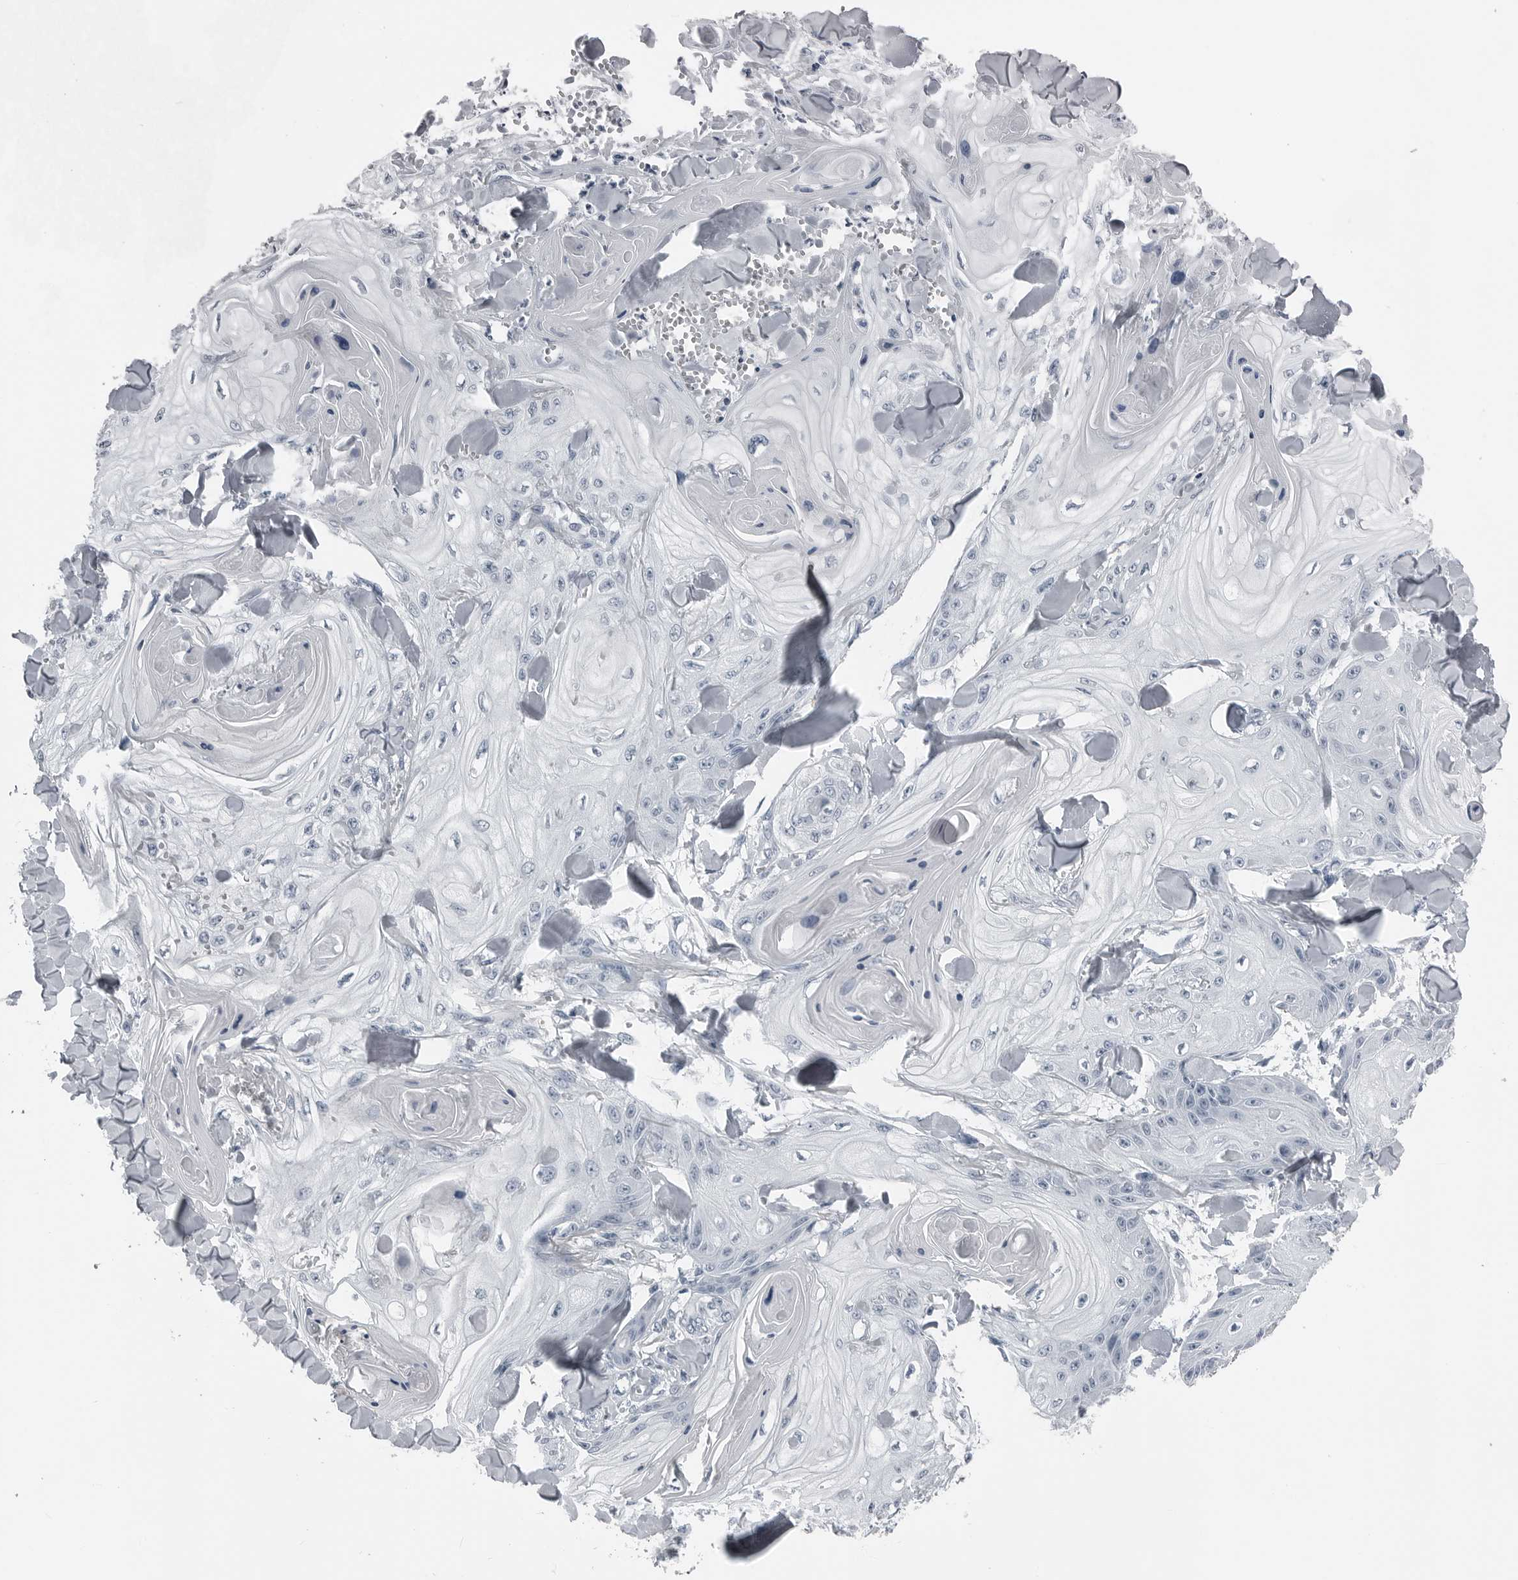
{"staining": {"intensity": "negative", "quantity": "none", "location": "none"}, "tissue": "skin cancer", "cell_type": "Tumor cells", "image_type": "cancer", "snomed": [{"axis": "morphology", "description": "Squamous cell carcinoma, NOS"}, {"axis": "topography", "description": "Skin"}], "caption": "A histopathology image of human skin cancer (squamous cell carcinoma) is negative for staining in tumor cells. Brightfield microscopy of immunohistochemistry (IHC) stained with DAB (brown) and hematoxylin (blue), captured at high magnification.", "gene": "SPINK1", "patient": {"sex": "male", "age": 74}}